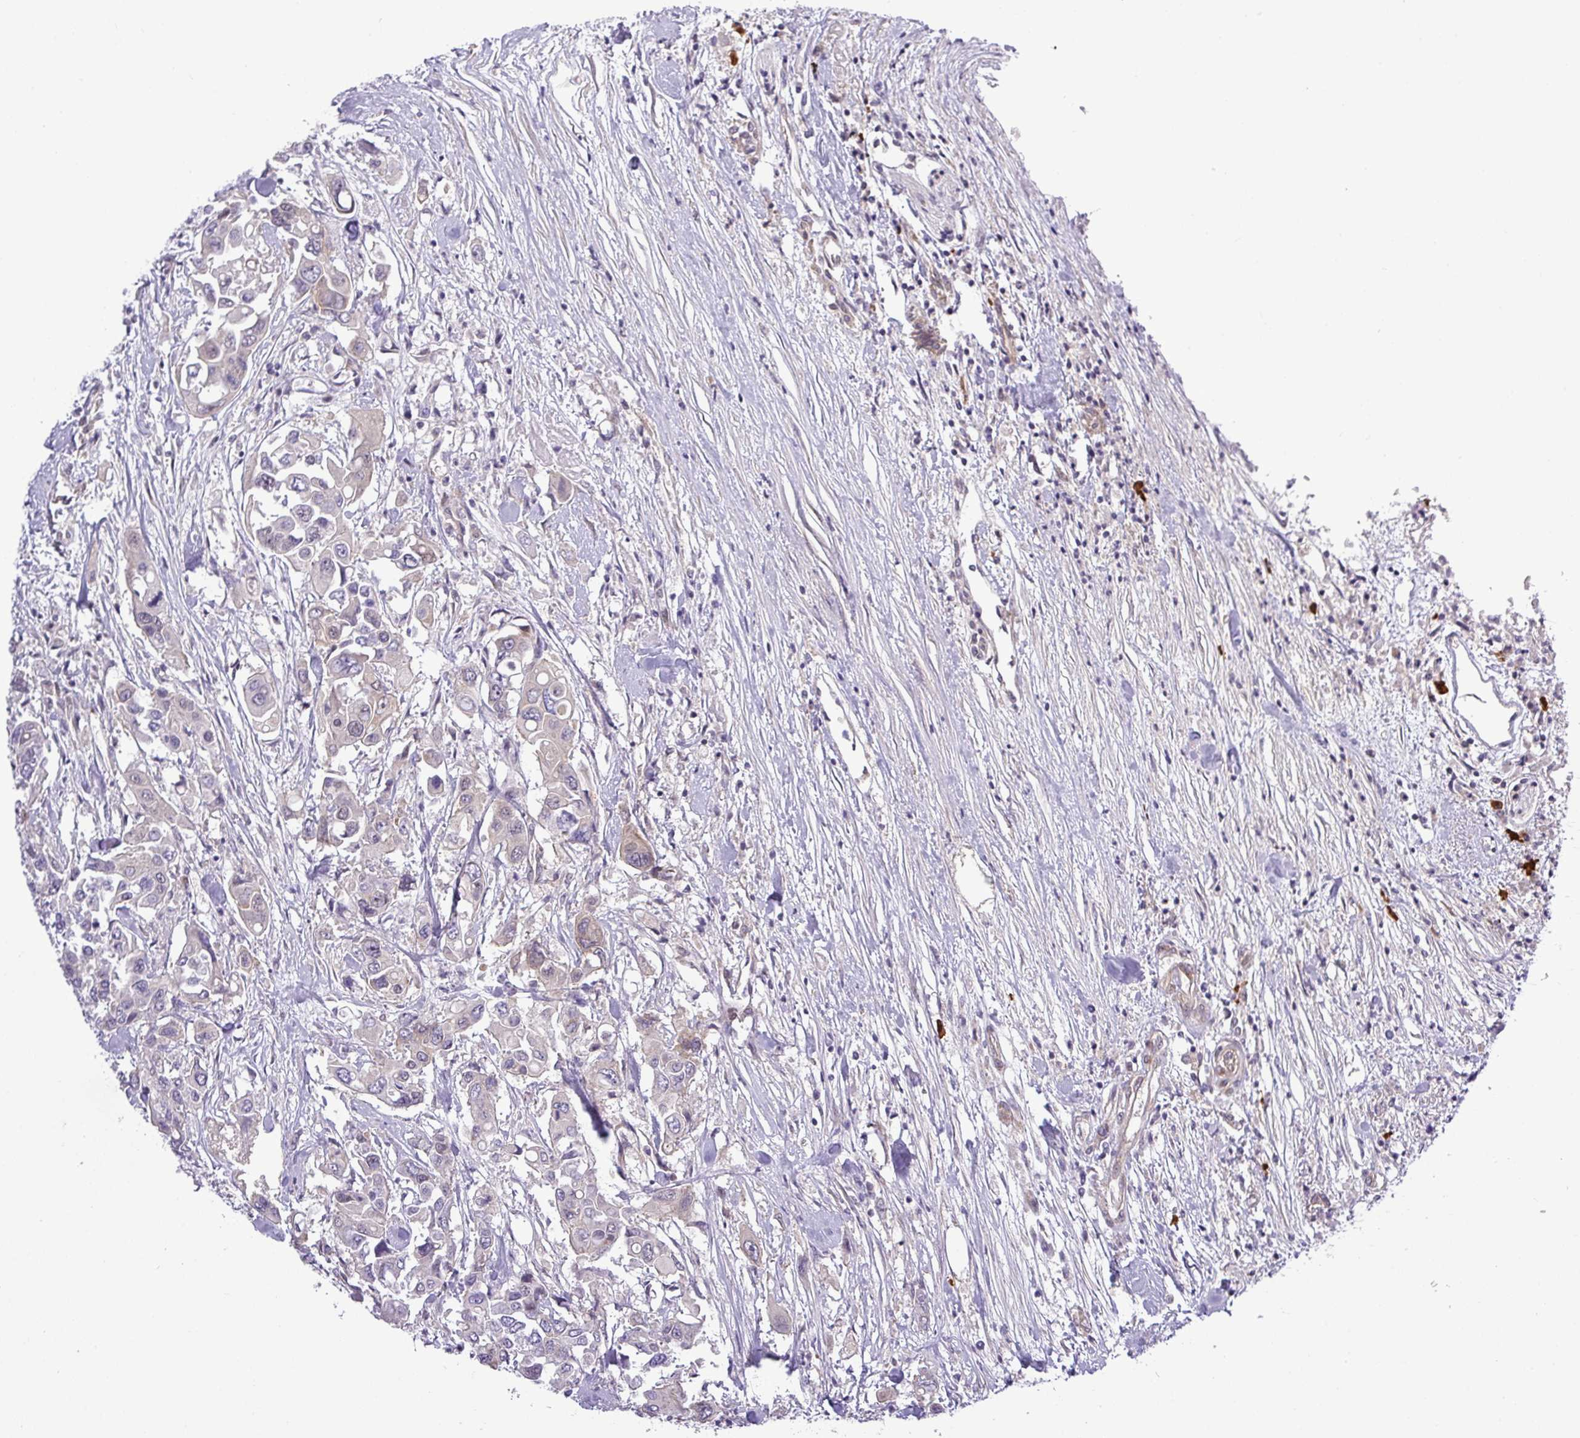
{"staining": {"intensity": "negative", "quantity": "none", "location": "none"}, "tissue": "colorectal cancer", "cell_type": "Tumor cells", "image_type": "cancer", "snomed": [{"axis": "morphology", "description": "Adenocarcinoma, NOS"}, {"axis": "topography", "description": "Colon"}], "caption": "This is an immunohistochemistry (IHC) micrograph of human colorectal adenocarcinoma. There is no positivity in tumor cells.", "gene": "FAM222B", "patient": {"sex": "male", "age": 77}}